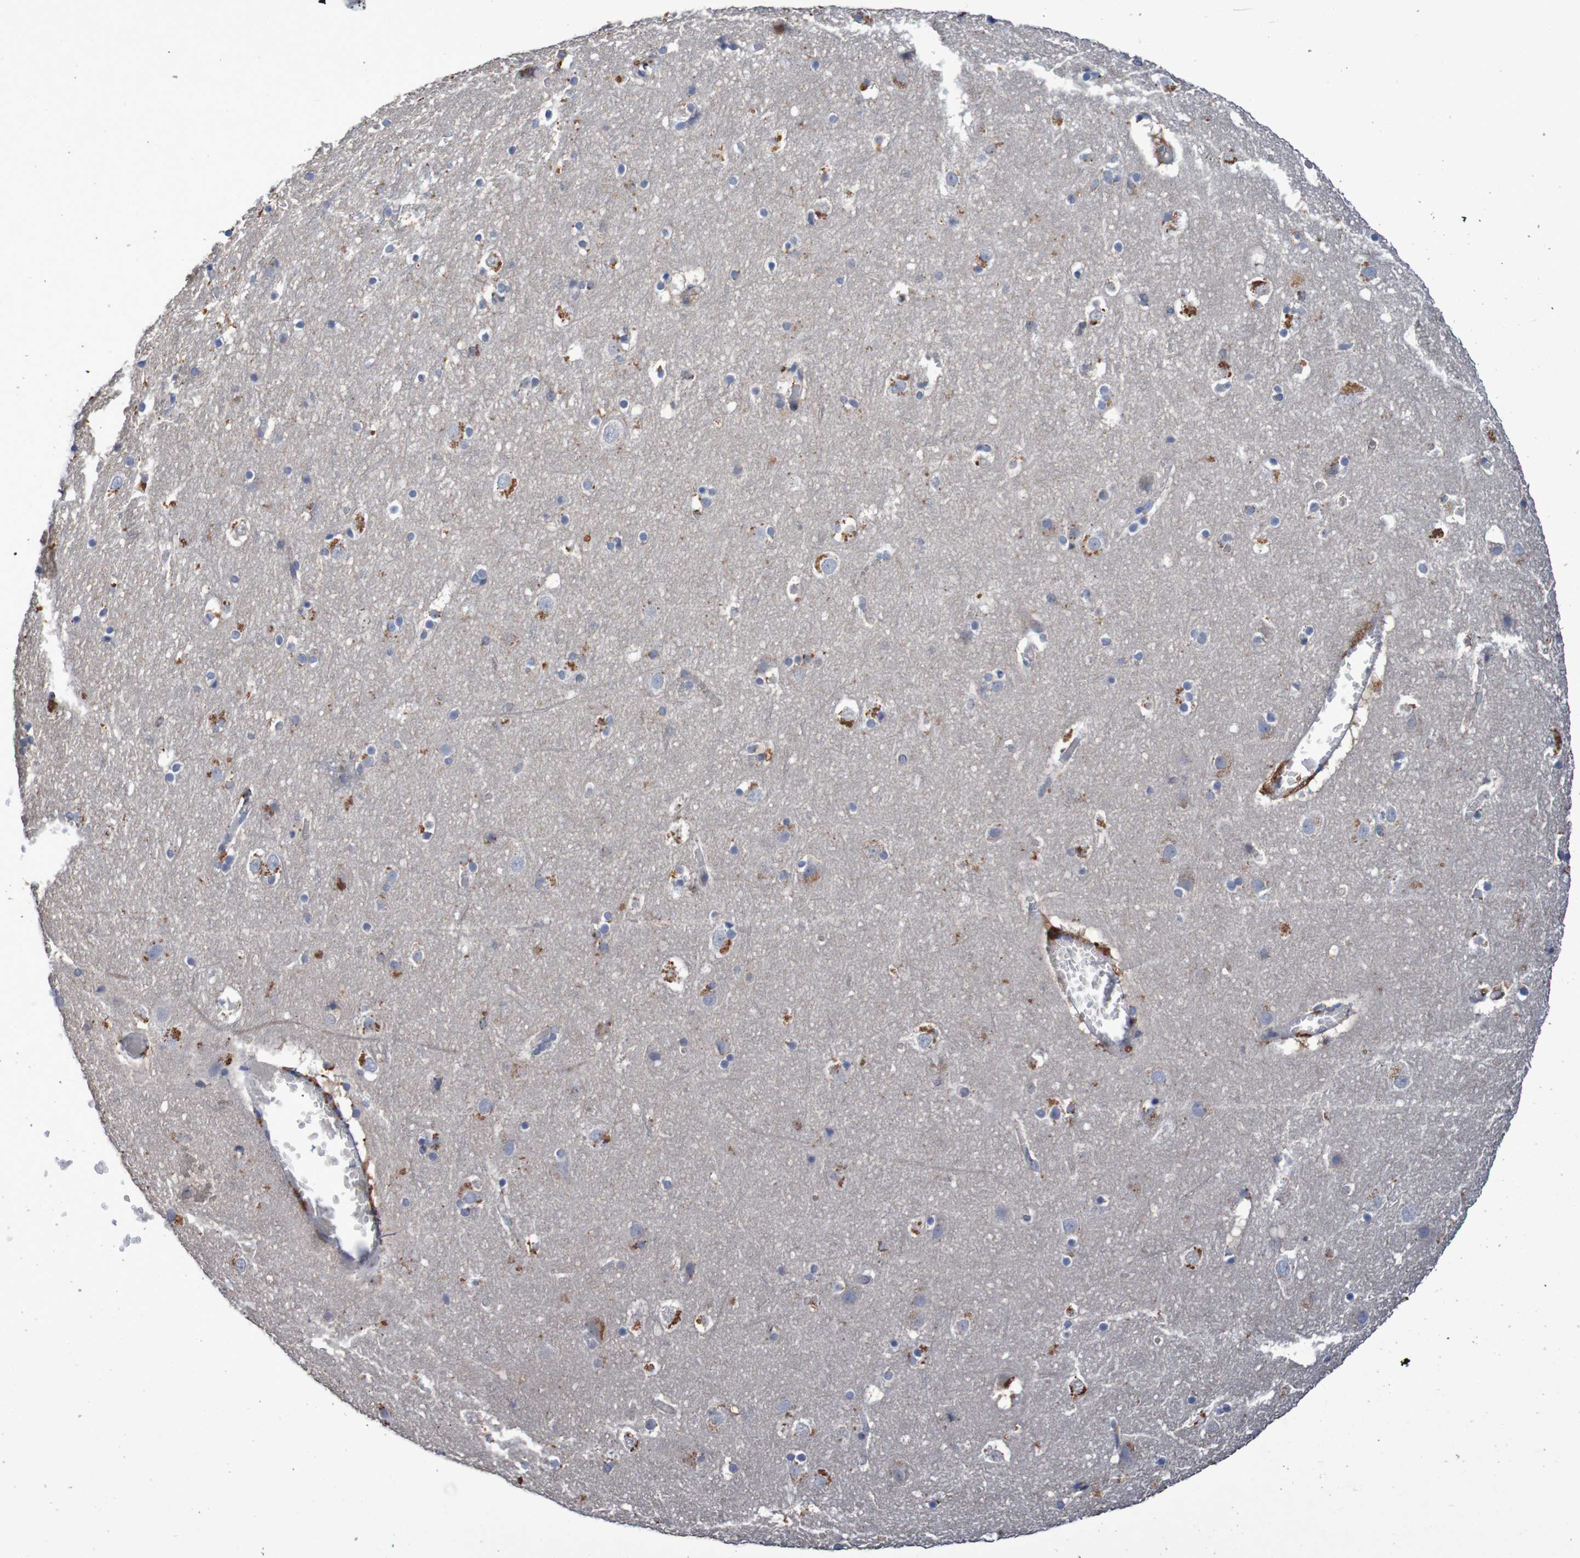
{"staining": {"intensity": "moderate", "quantity": "<25%", "location": "cytoplasmic/membranous"}, "tissue": "cerebral cortex", "cell_type": "Endothelial cells", "image_type": "normal", "snomed": [{"axis": "morphology", "description": "Normal tissue, NOS"}, {"axis": "topography", "description": "Cerebral cortex"}], "caption": "Human cerebral cortex stained for a protein (brown) shows moderate cytoplasmic/membranous positive positivity in approximately <25% of endothelial cells.", "gene": "FBP1", "patient": {"sex": "male", "age": 45}}